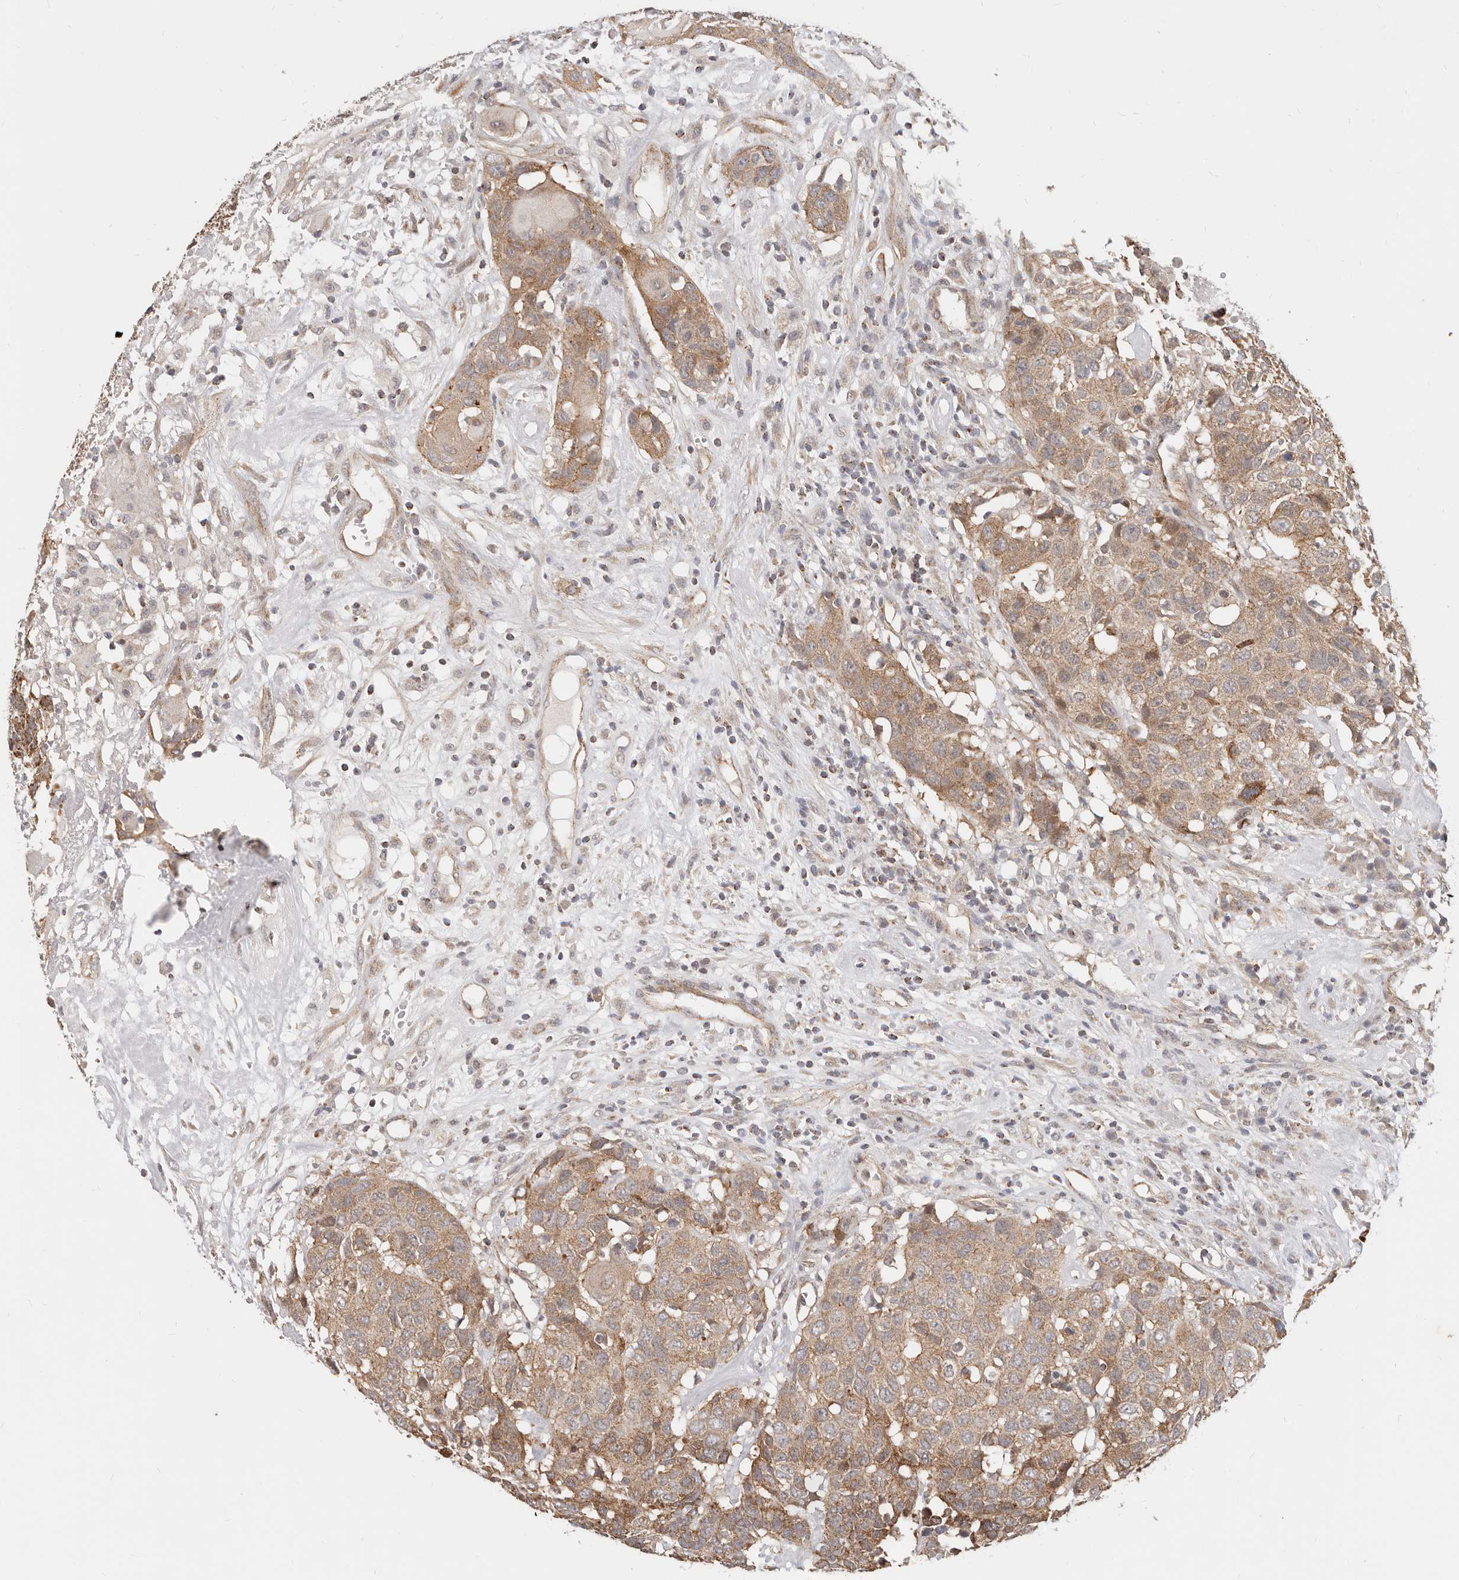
{"staining": {"intensity": "moderate", "quantity": ">75%", "location": "cytoplasmic/membranous"}, "tissue": "head and neck cancer", "cell_type": "Tumor cells", "image_type": "cancer", "snomed": [{"axis": "morphology", "description": "Squamous cell carcinoma, NOS"}, {"axis": "topography", "description": "Head-Neck"}], "caption": "Protein staining demonstrates moderate cytoplasmic/membranous positivity in approximately >75% of tumor cells in head and neck cancer.", "gene": "USP49", "patient": {"sex": "male", "age": 66}}